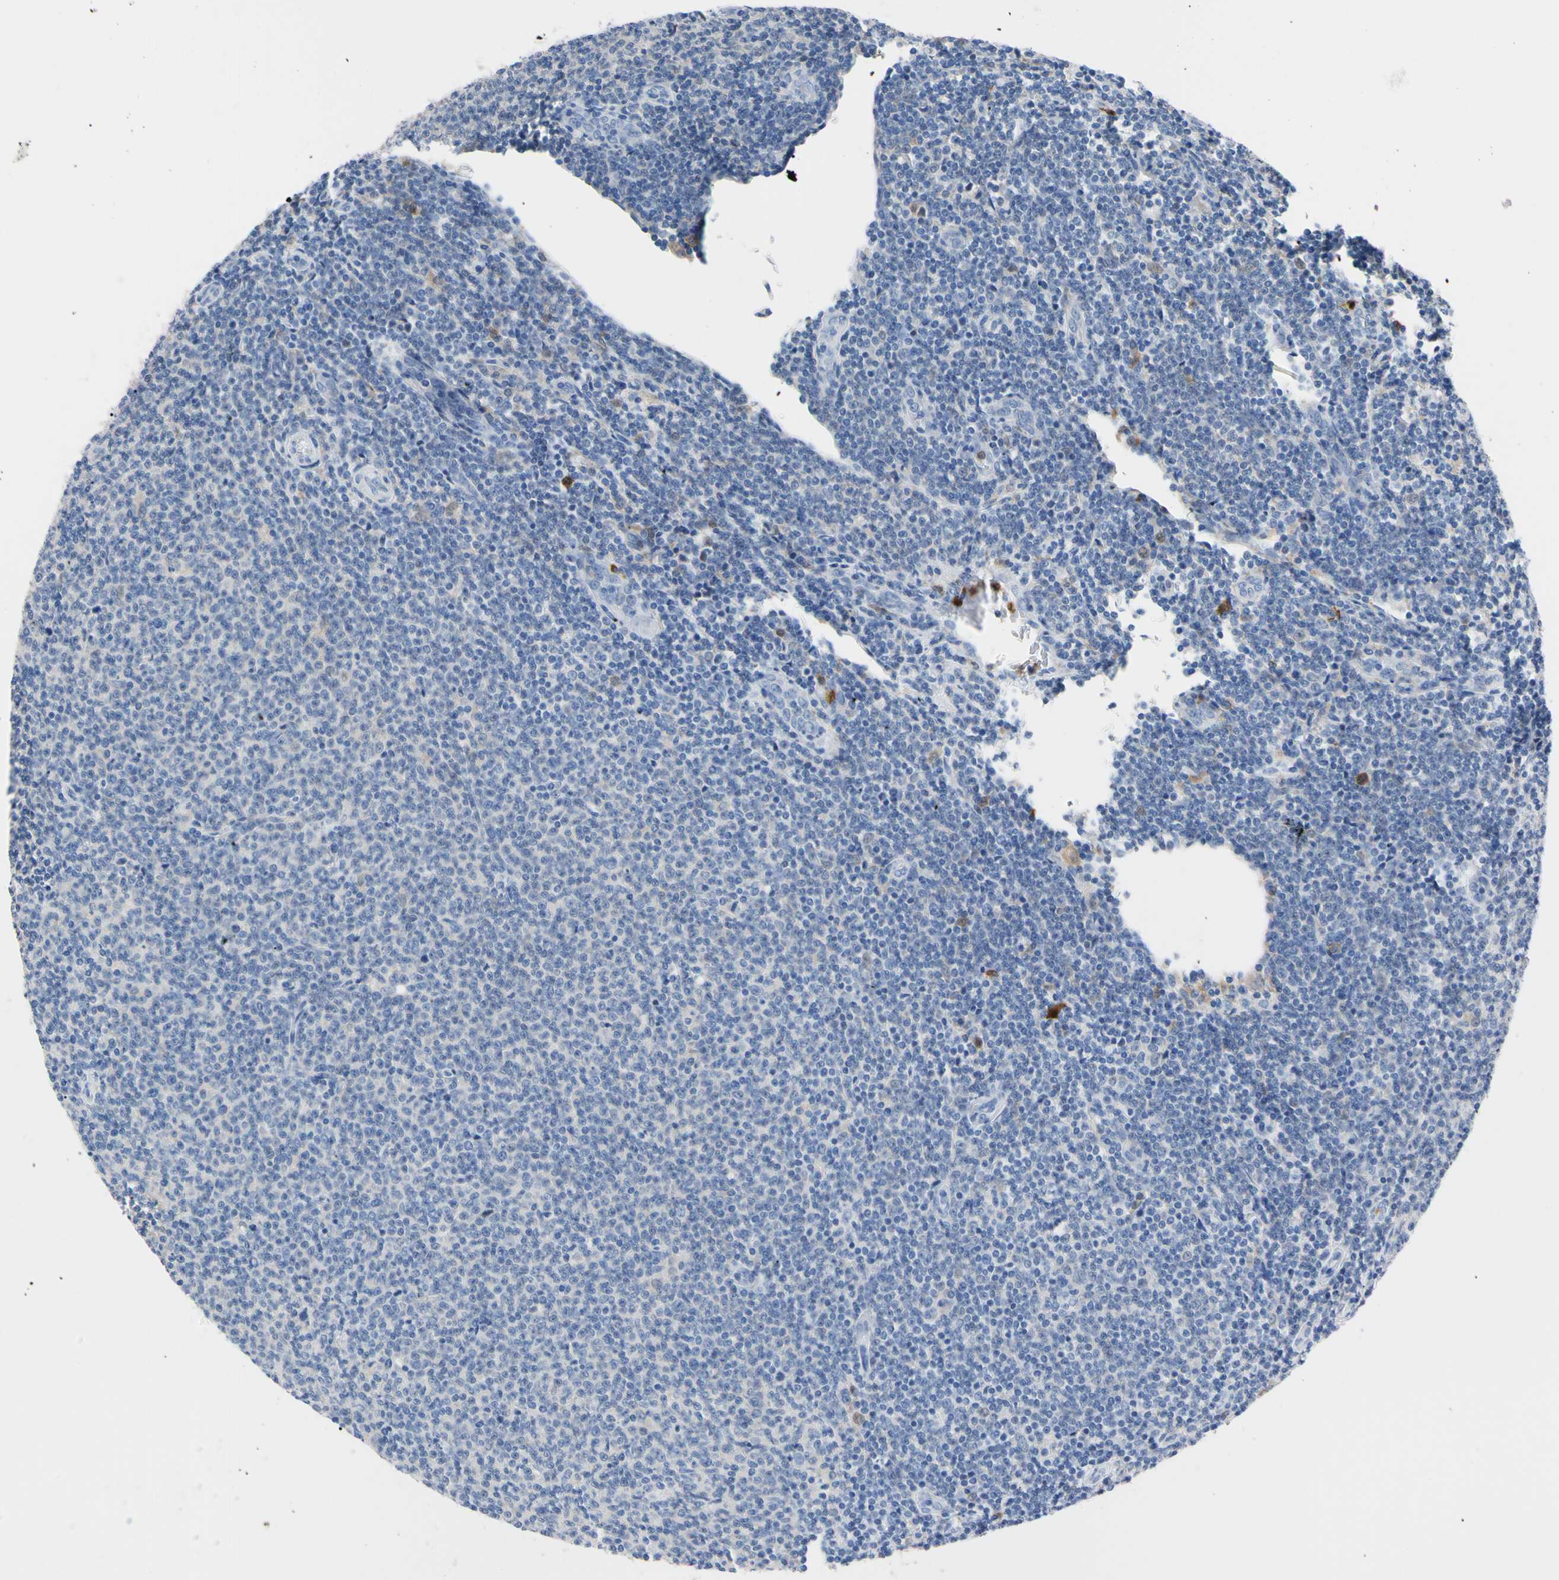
{"staining": {"intensity": "negative", "quantity": "none", "location": "none"}, "tissue": "lymphoma", "cell_type": "Tumor cells", "image_type": "cancer", "snomed": [{"axis": "morphology", "description": "Malignant lymphoma, non-Hodgkin's type, Low grade"}, {"axis": "topography", "description": "Lymph node"}], "caption": "This is an IHC histopathology image of human lymphoma. There is no expression in tumor cells.", "gene": "NCF4", "patient": {"sex": "male", "age": 66}}